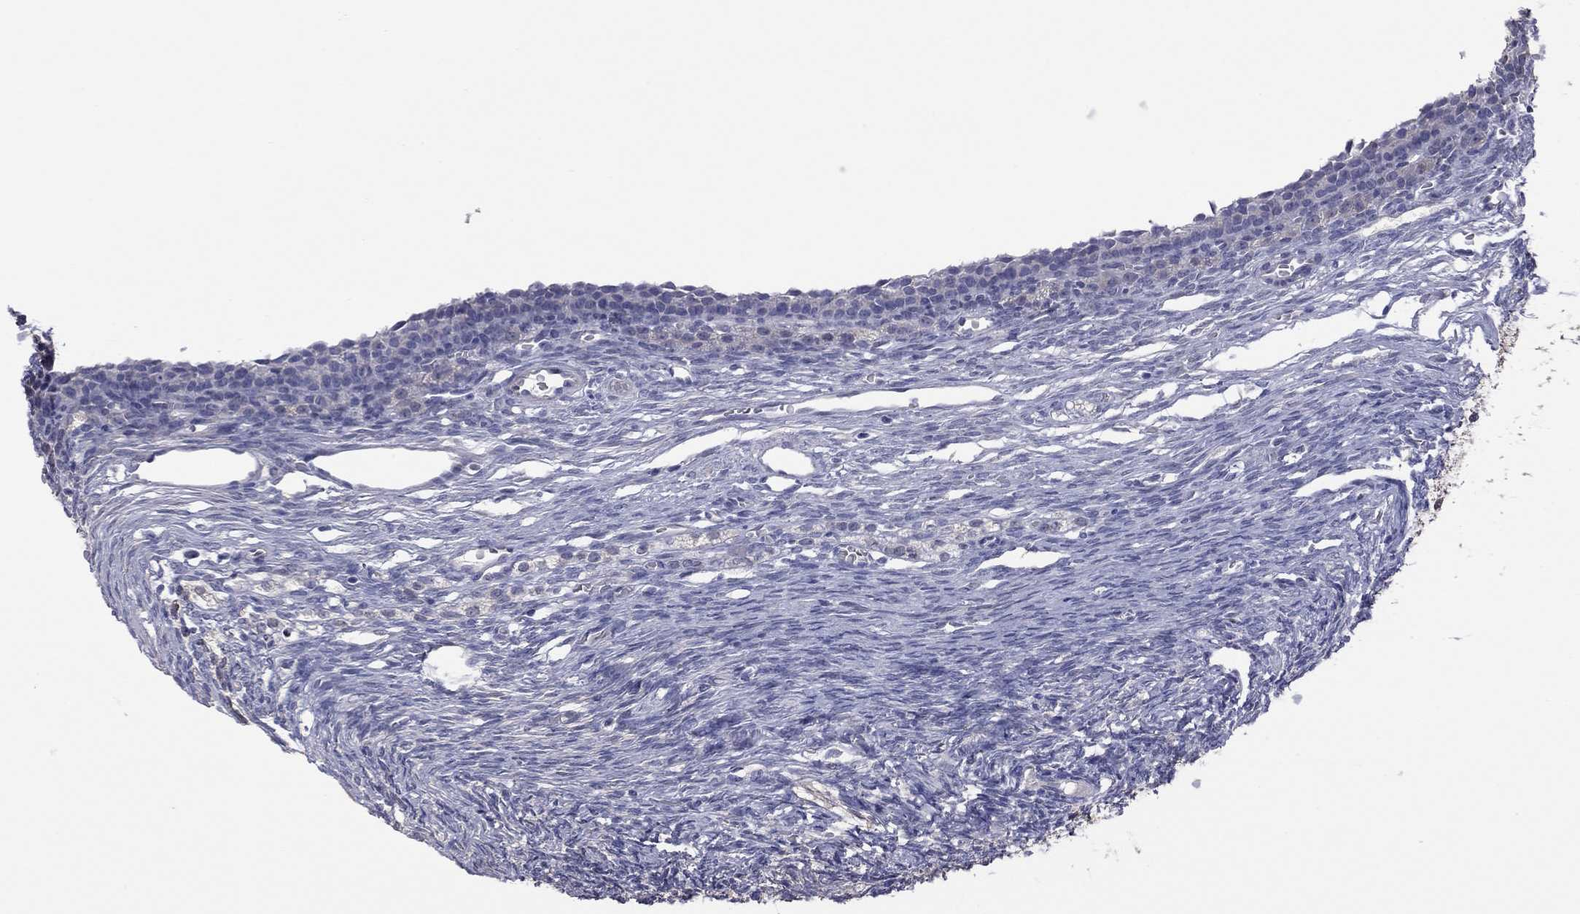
{"staining": {"intensity": "negative", "quantity": "none", "location": "none"}, "tissue": "ovary", "cell_type": "Ovarian stroma cells", "image_type": "normal", "snomed": [{"axis": "morphology", "description": "Normal tissue, NOS"}, {"axis": "topography", "description": "Ovary"}], "caption": "The image displays no staining of ovarian stroma cells in unremarkable ovary. (DAB (3,3'-diaminobenzidine) immunohistochemistry (IHC) visualized using brightfield microscopy, high magnification).", "gene": "HYLS1", "patient": {"sex": "female", "age": 27}}